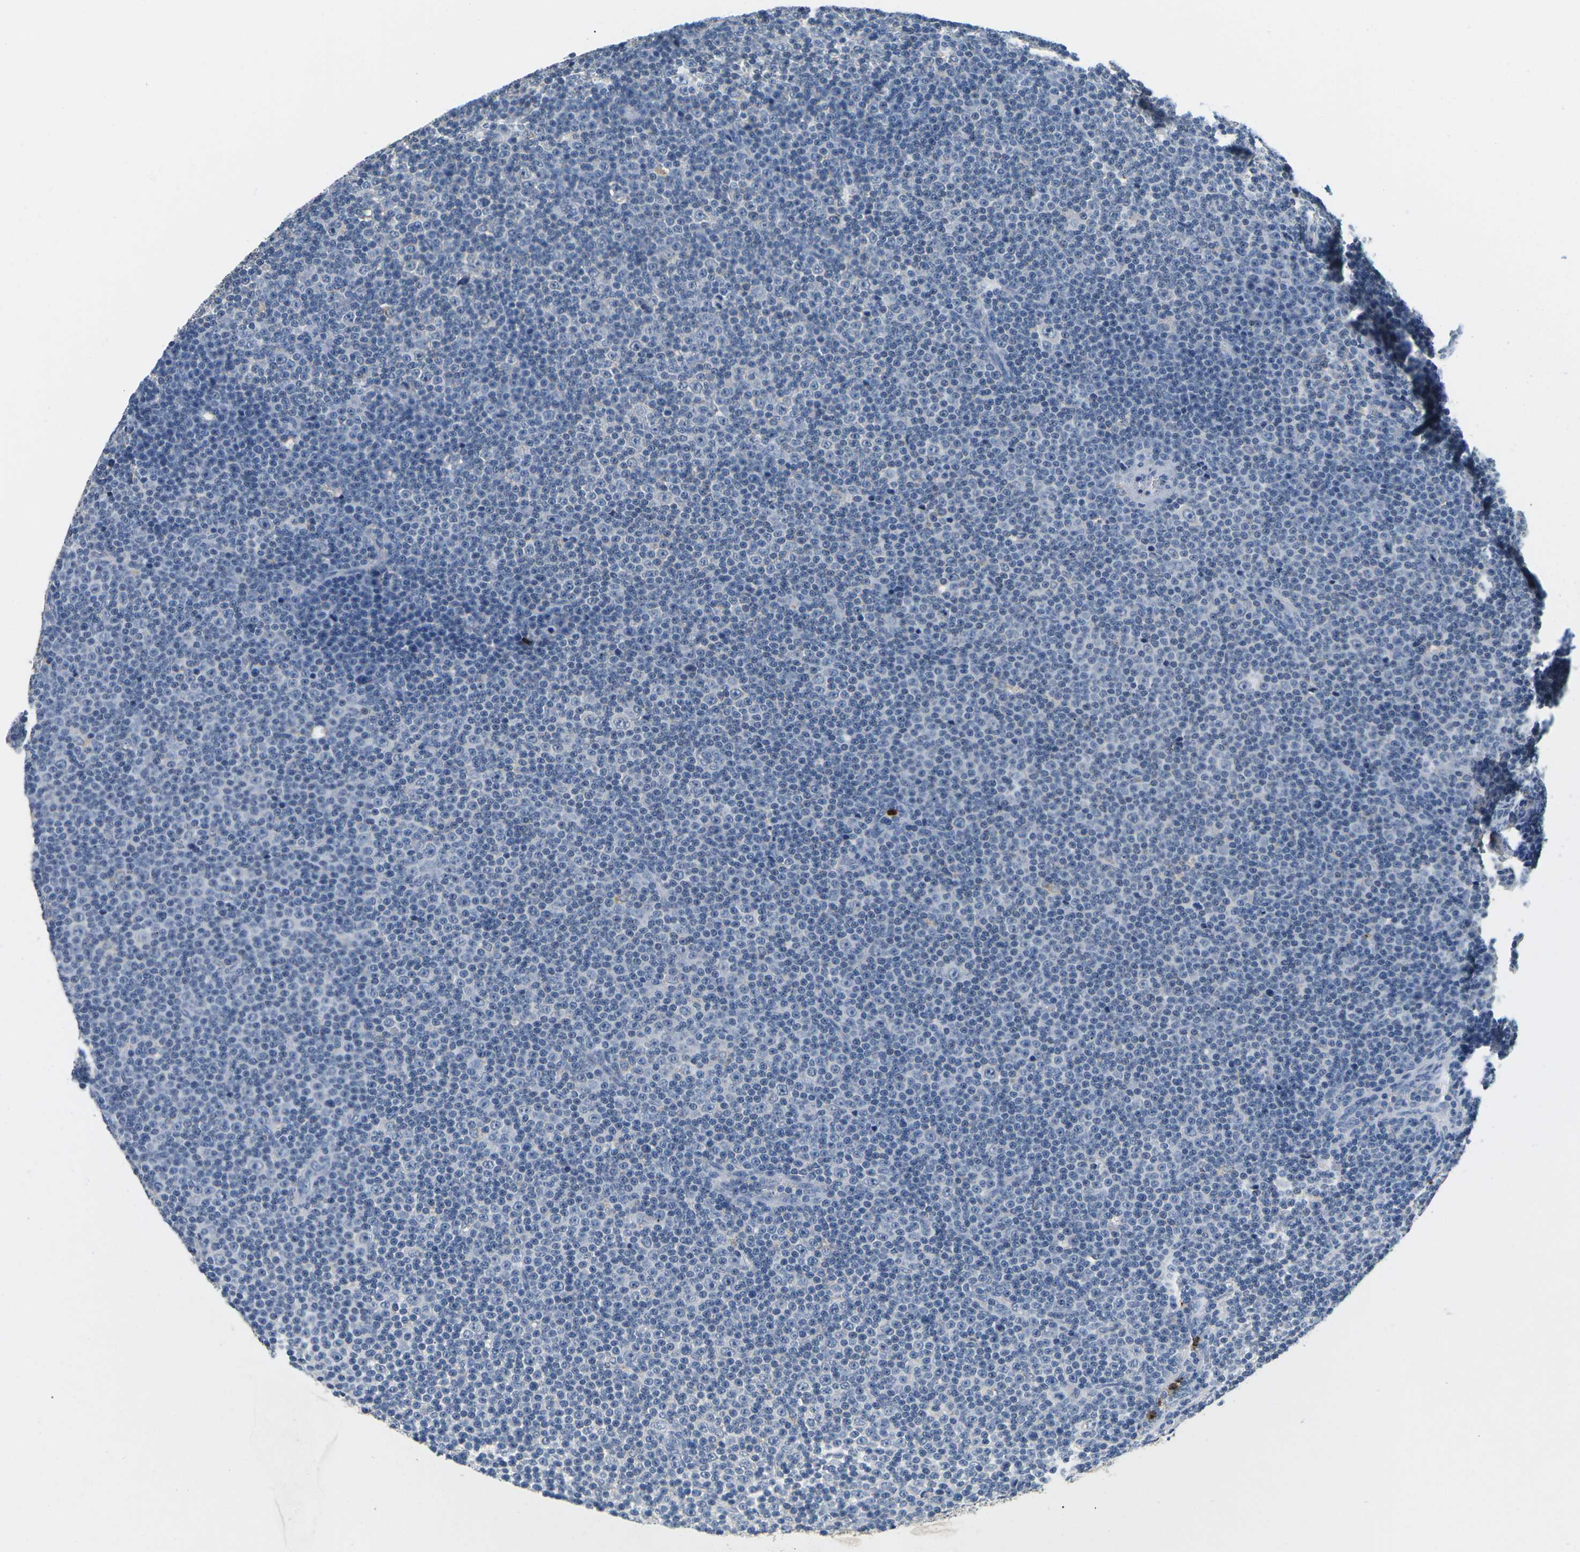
{"staining": {"intensity": "negative", "quantity": "none", "location": "none"}, "tissue": "lymphoma", "cell_type": "Tumor cells", "image_type": "cancer", "snomed": [{"axis": "morphology", "description": "Malignant lymphoma, non-Hodgkin's type, Low grade"}, {"axis": "topography", "description": "Lymph node"}], "caption": "IHC of lymphoma displays no staining in tumor cells.", "gene": "ADM", "patient": {"sex": "female", "age": 67}}